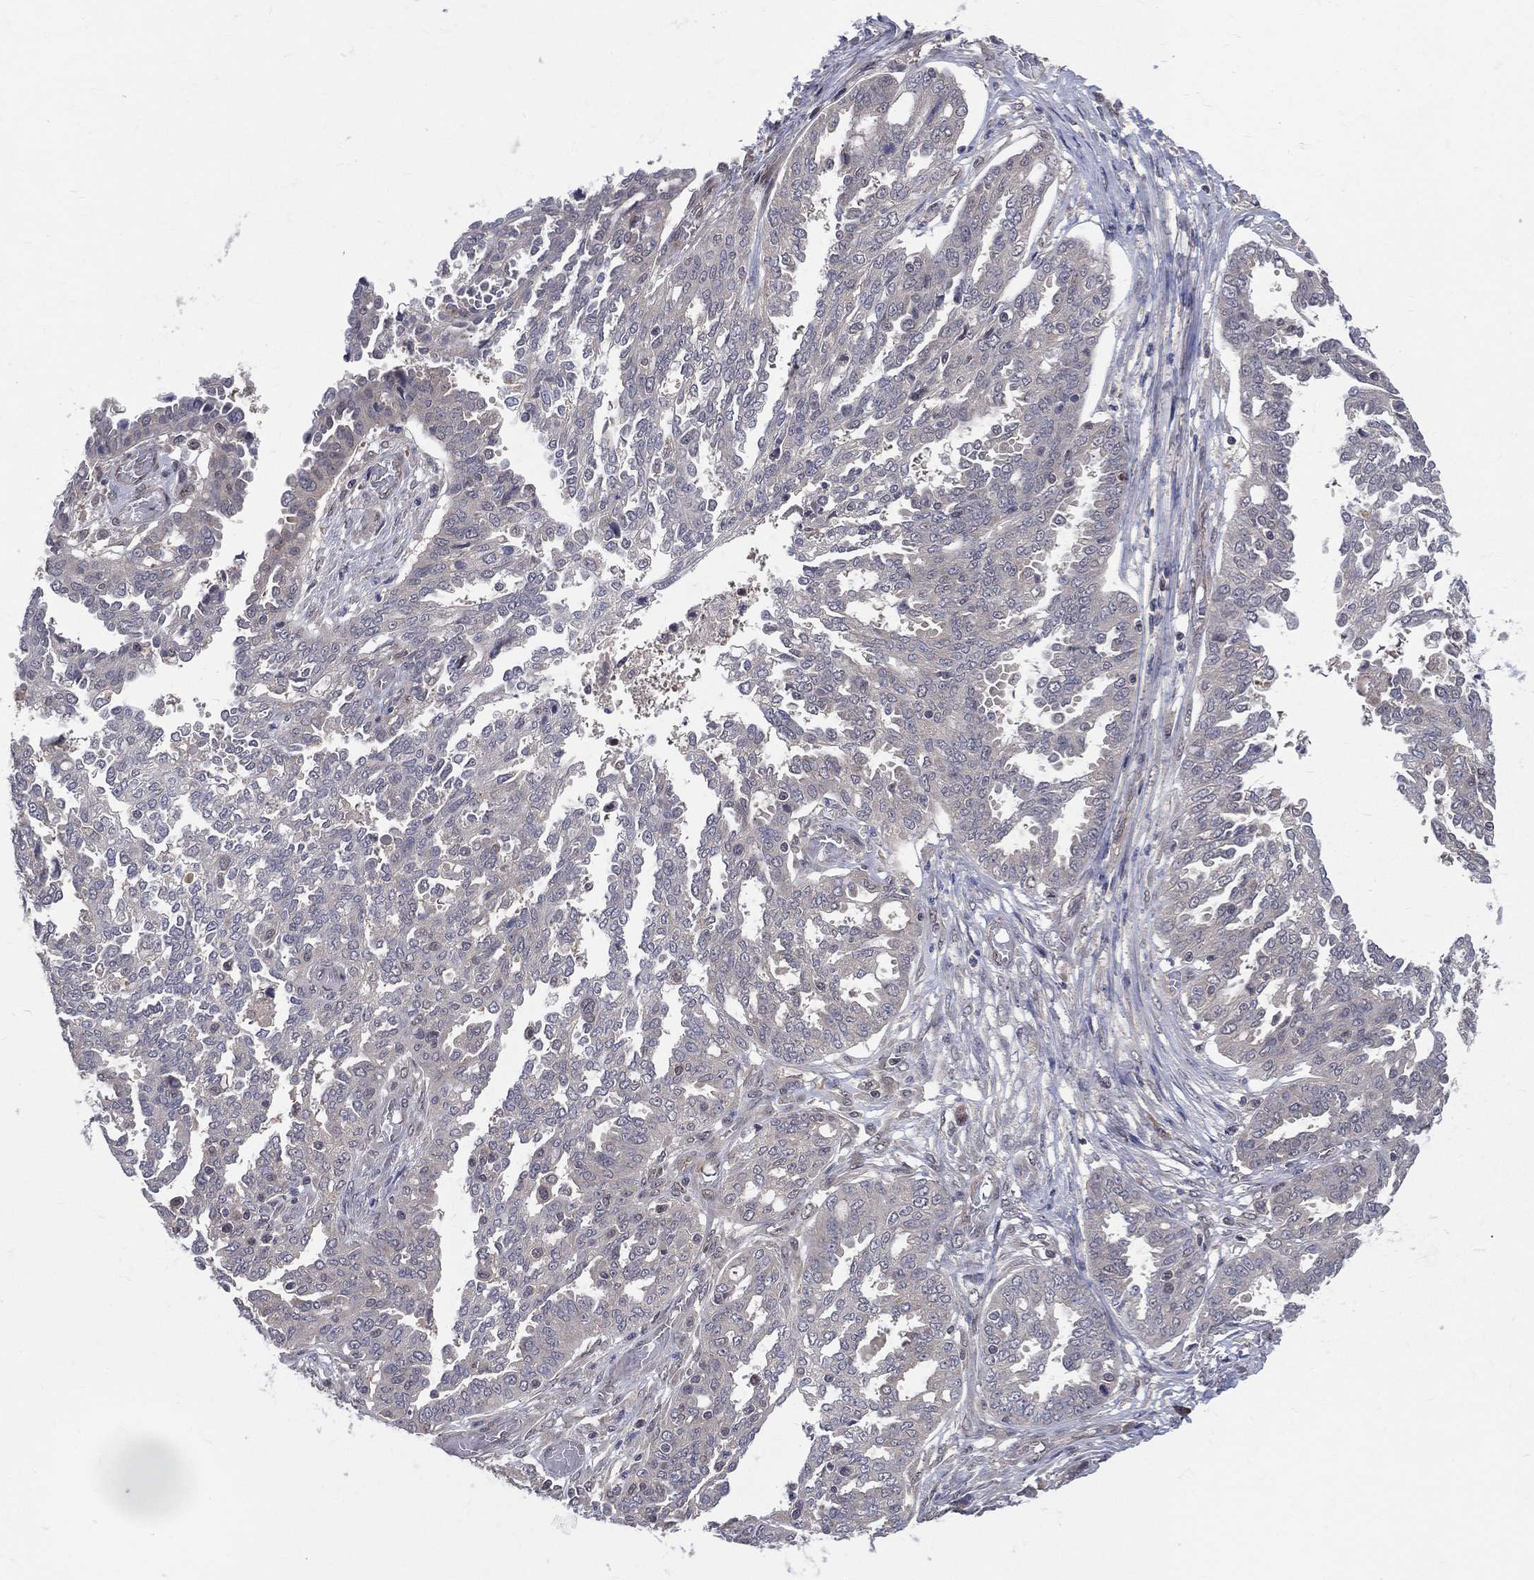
{"staining": {"intensity": "negative", "quantity": "none", "location": "none"}, "tissue": "ovarian cancer", "cell_type": "Tumor cells", "image_type": "cancer", "snomed": [{"axis": "morphology", "description": "Cystadenocarcinoma, serous, NOS"}, {"axis": "topography", "description": "Ovary"}], "caption": "Immunohistochemistry photomicrograph of human ovarian cancer (serous cystadenocarcinoma) stained for a protein (brown), which demonstrates no positivity in tumor cells.", "gene": "DLG4", "patient": {"sex": "female", "age": 67}}